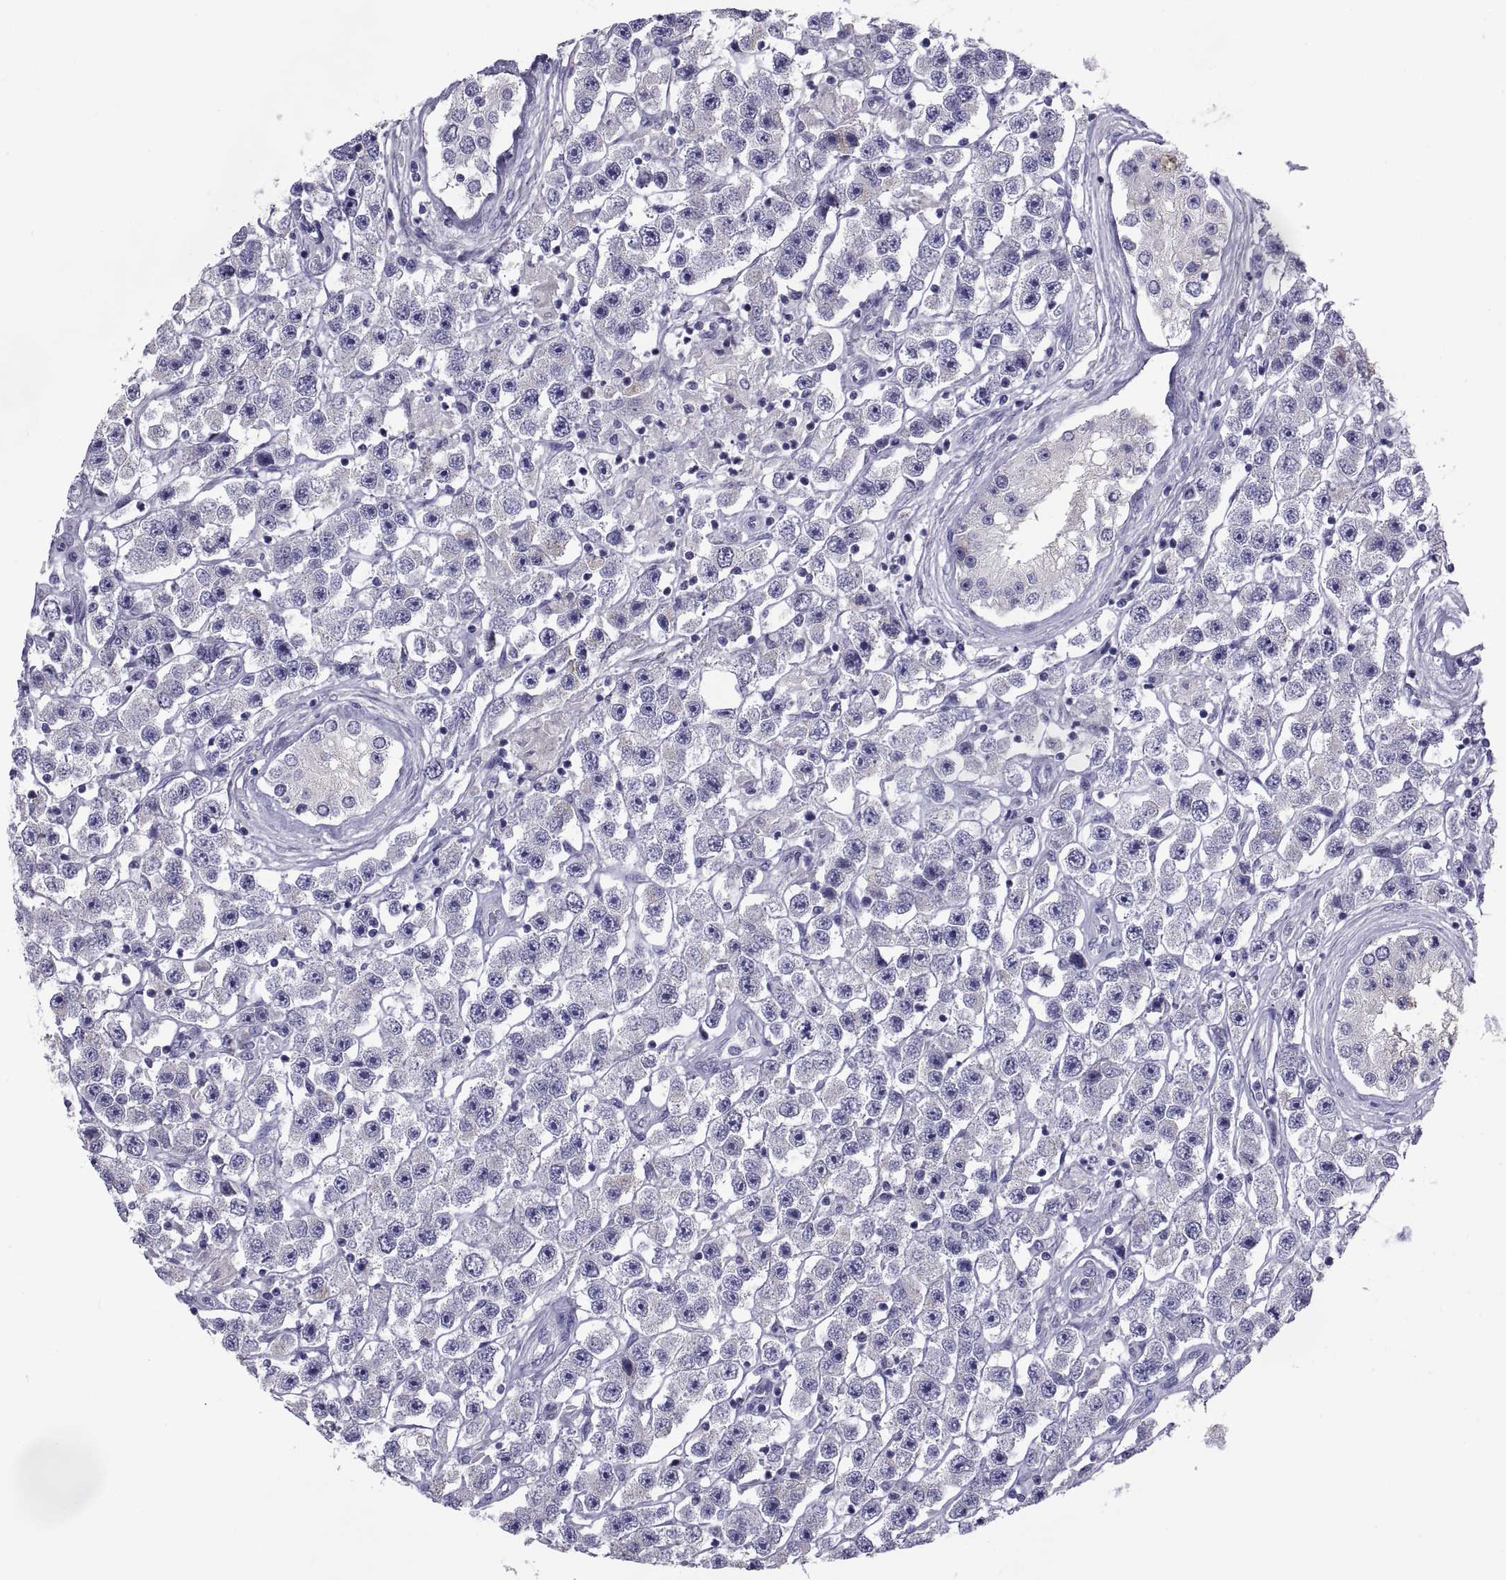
{"staining": {"intensity": "negative", "quantity": "none", "location": "none"}, "tissue": "testis cancer", "cell_type": "Tumor cells", "image_type": "cancer", "snomed": [{"axis": "morphology", "description": "Seminoma, NOS"}, {"axis": "topography", "description": "Testis"}], "caption": "Immunohistochemistry of testis cancer demonstrates no staining in tumor cells.", "gene": "NPTX2", "patient": {"sex": "male", "age": 45}}